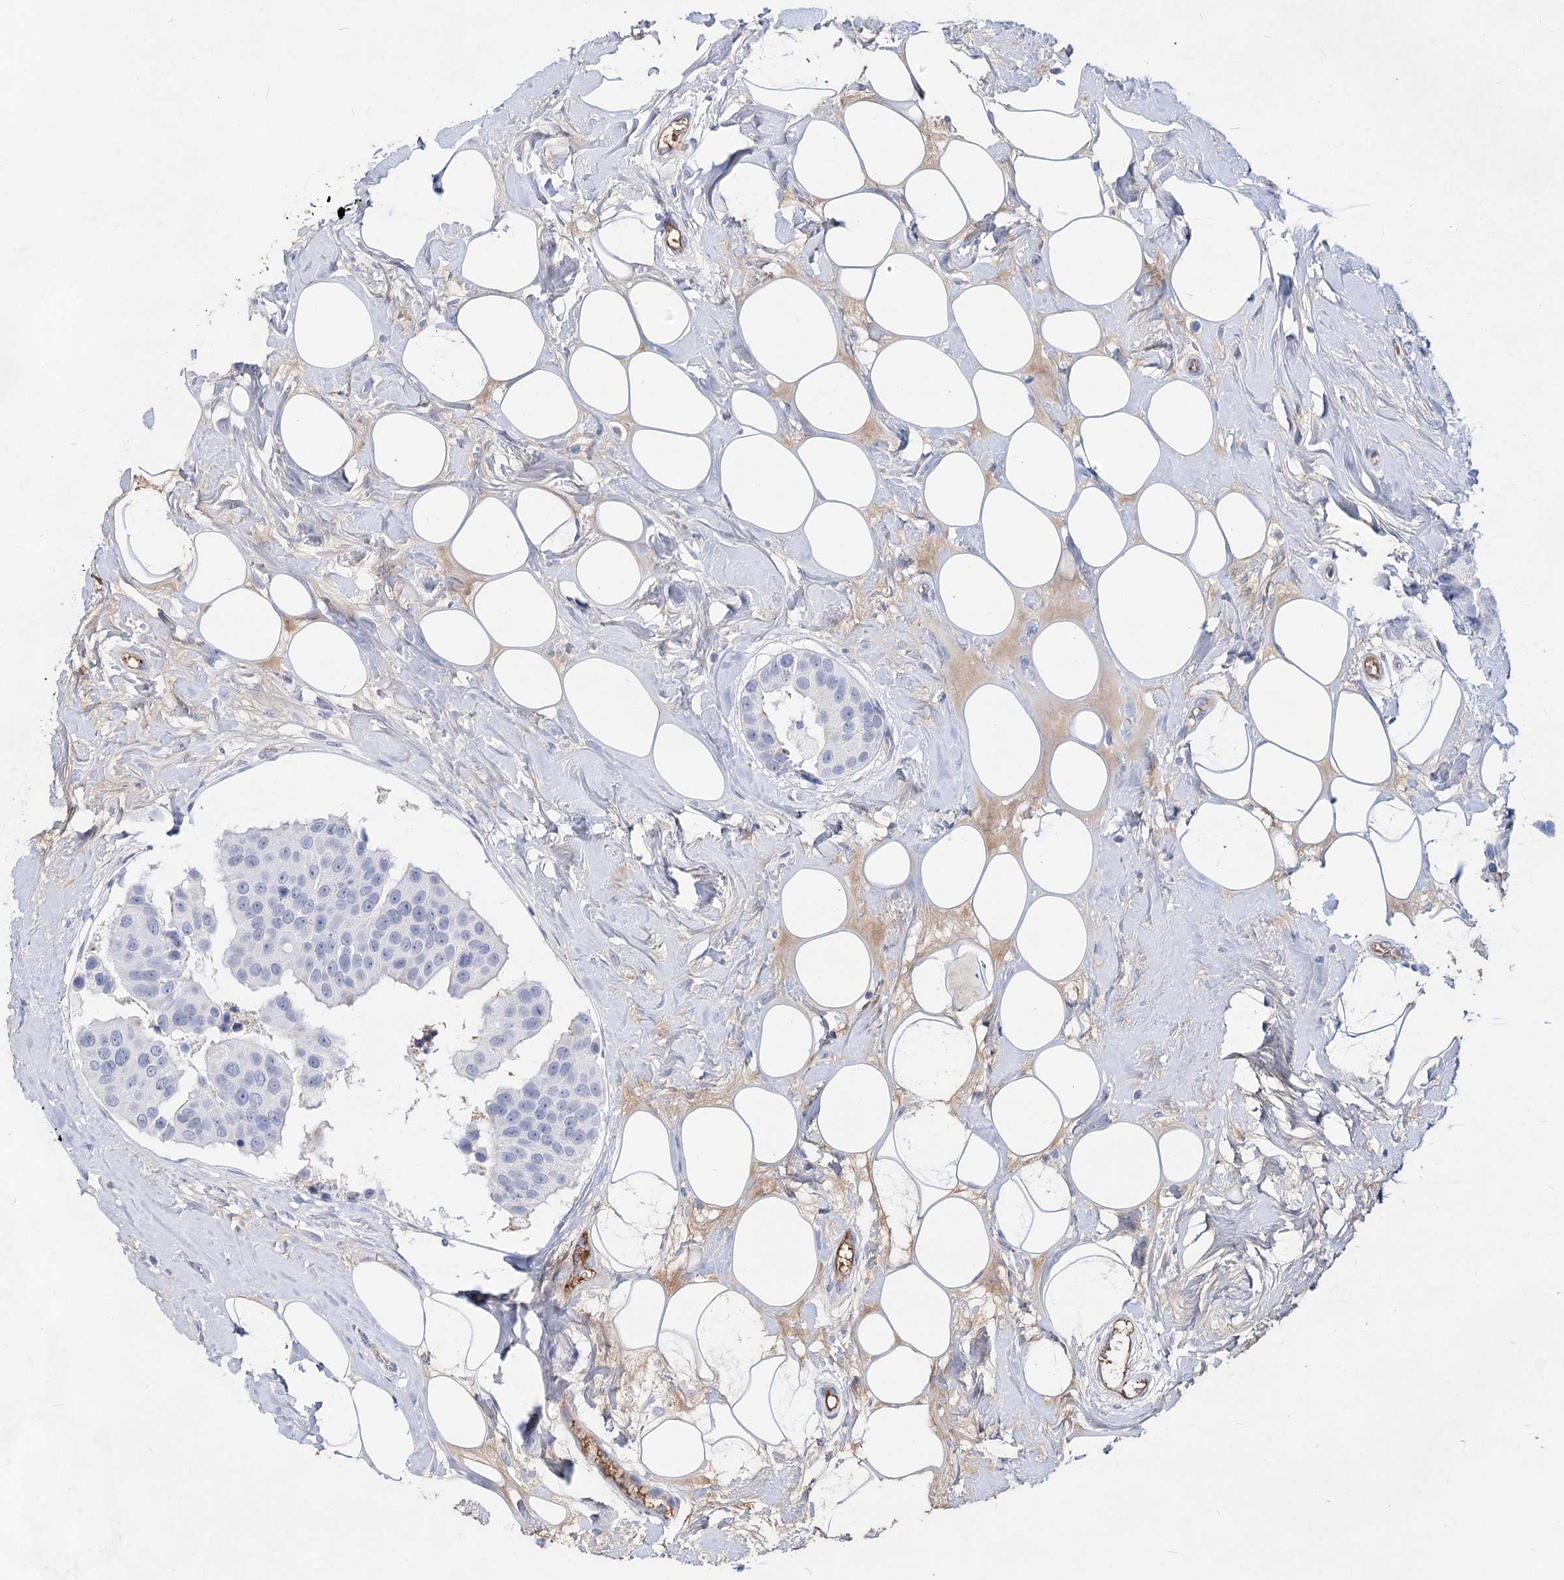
{"staining": {"intensity": "negative", "quantity": "none", "location": "none"}, "tissue": "breast cancer", "cell_type": "Tumor cells", "image_type": "cancer", "snomed": [{"axis": "morphology", "description": "Normal tissue, NOS"}, {"axis": "morphology", "description": "Duct carcinoma"}, {"axis": "topography", "description": "Breast"}], "caption": "Breast intraductal carcinoma was stained to show a protein in brown. There is no significant positivity in tumor cells. The staining was performed using DAB (3,3'-diaminobenzidine) to visualize the protein expression in brown, while the nuclei were stained in blue with hematoxylin (Magnification: 20x).", "gene": "TASOR2", "patient": {"sex": "female", "age": 39}}